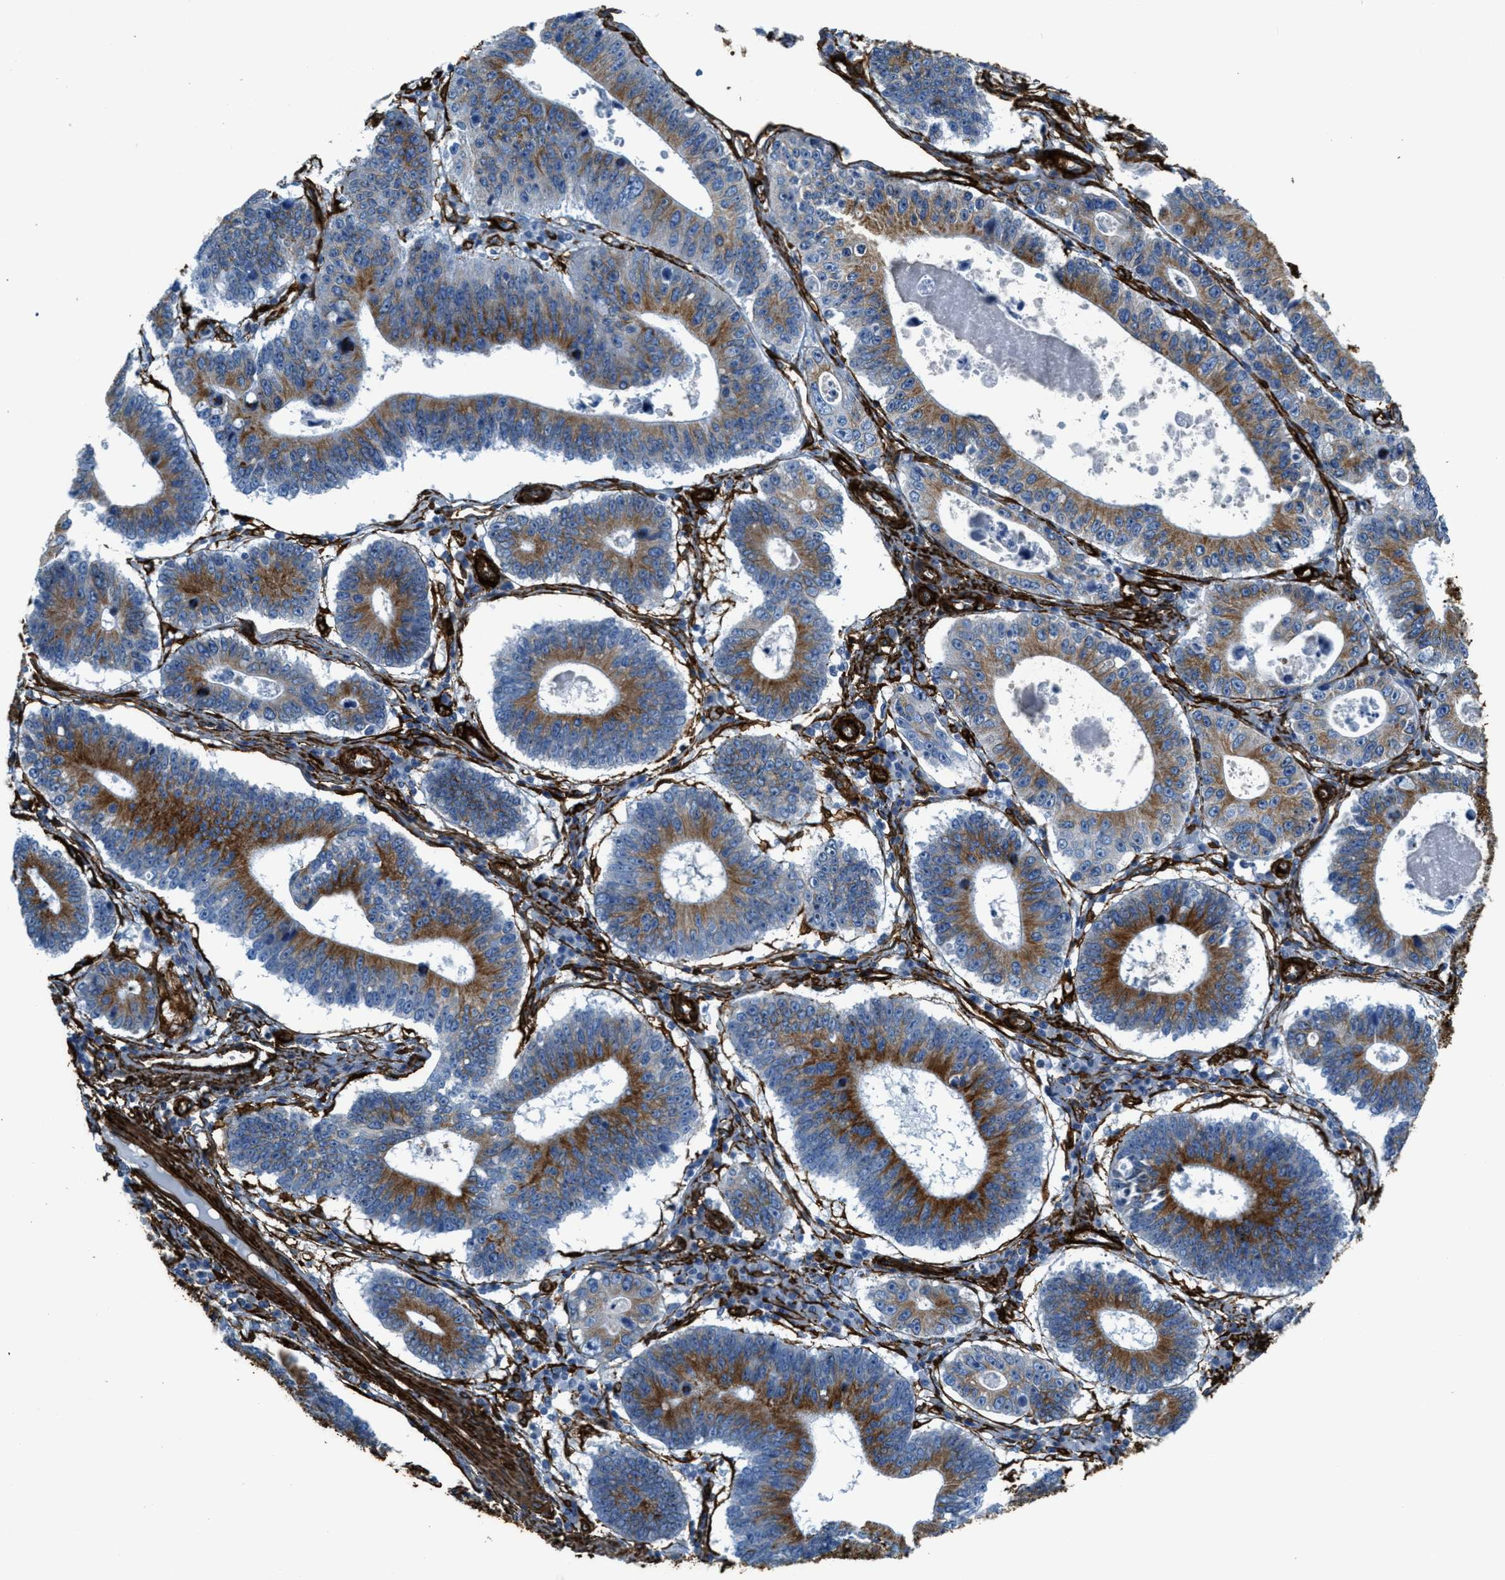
{"staining": {"intensity": "strong", "quantity": "25%-75%", "location": "cytoplasmic/membranous"}, "tissue": "stomach cancer", "cell_type": "Tumor cells", "image_type": "cancer", "snomed": [{"axis": "morphology", "description": "Adenocarcinoma, NOS"}, {"axis": "topography", "description": "Stomach"}], "caption": "Immunohistochemistry photomicrograph of neoplastic tissue: human stomach adenocarcinoma stained using immunohistochemistry demonstrates high levels of strong protein expression localized specifically in the cytoplasmic/membranous of tumor cells, appearing as a cytoplasmic/membranous brown color.", "gene": "CALD1", "patient": {"sex": "male", "age": 59}}